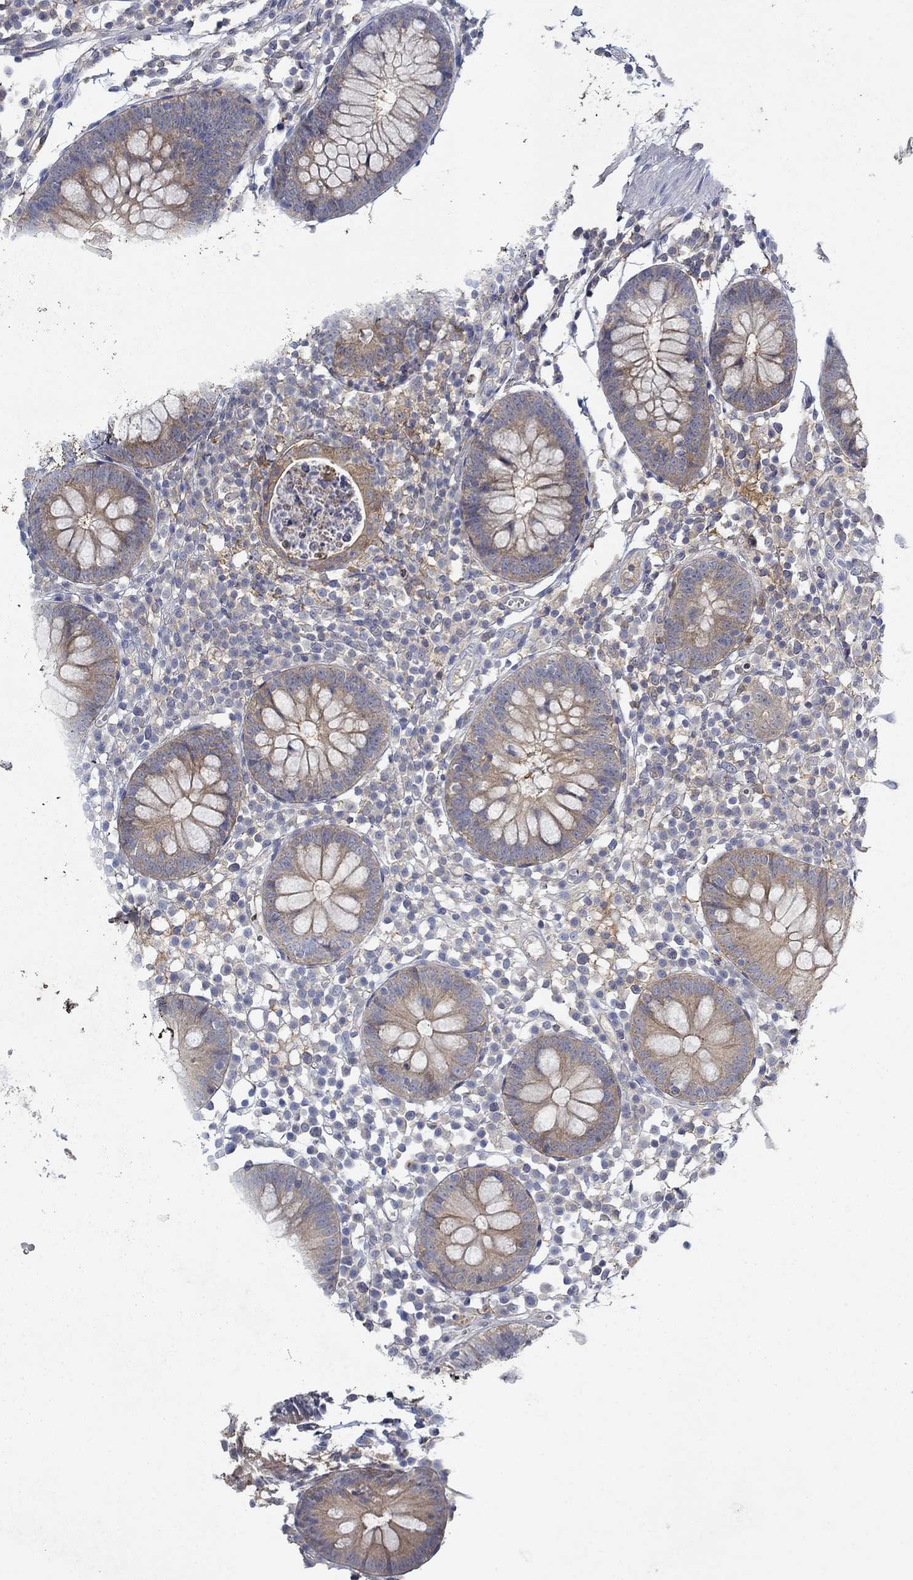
{"staining": {"intensity": "negative", "quantity": "none", "location": "none"}, "tissue": "colon", "cell_type": "Endothelial cells", "image_type": "normal", "snomed": [{"axis": "morphology", "description": "Normal tissue, NOS"}, {"axis": "topography", "description": "Rectum"}], "caption": "Immunohistochemical staining of benign colon exhibits no significant staining in endothelial cells. The staining was performed using DAB (3,3'-diaminobenzidine) to visualize the protein expression in brown, while the nuclei were stained in blue with hematoxylin (Magnification: 20x).", "gene": "MTHFR", "patient": {"sex": "male", "age": 70}}